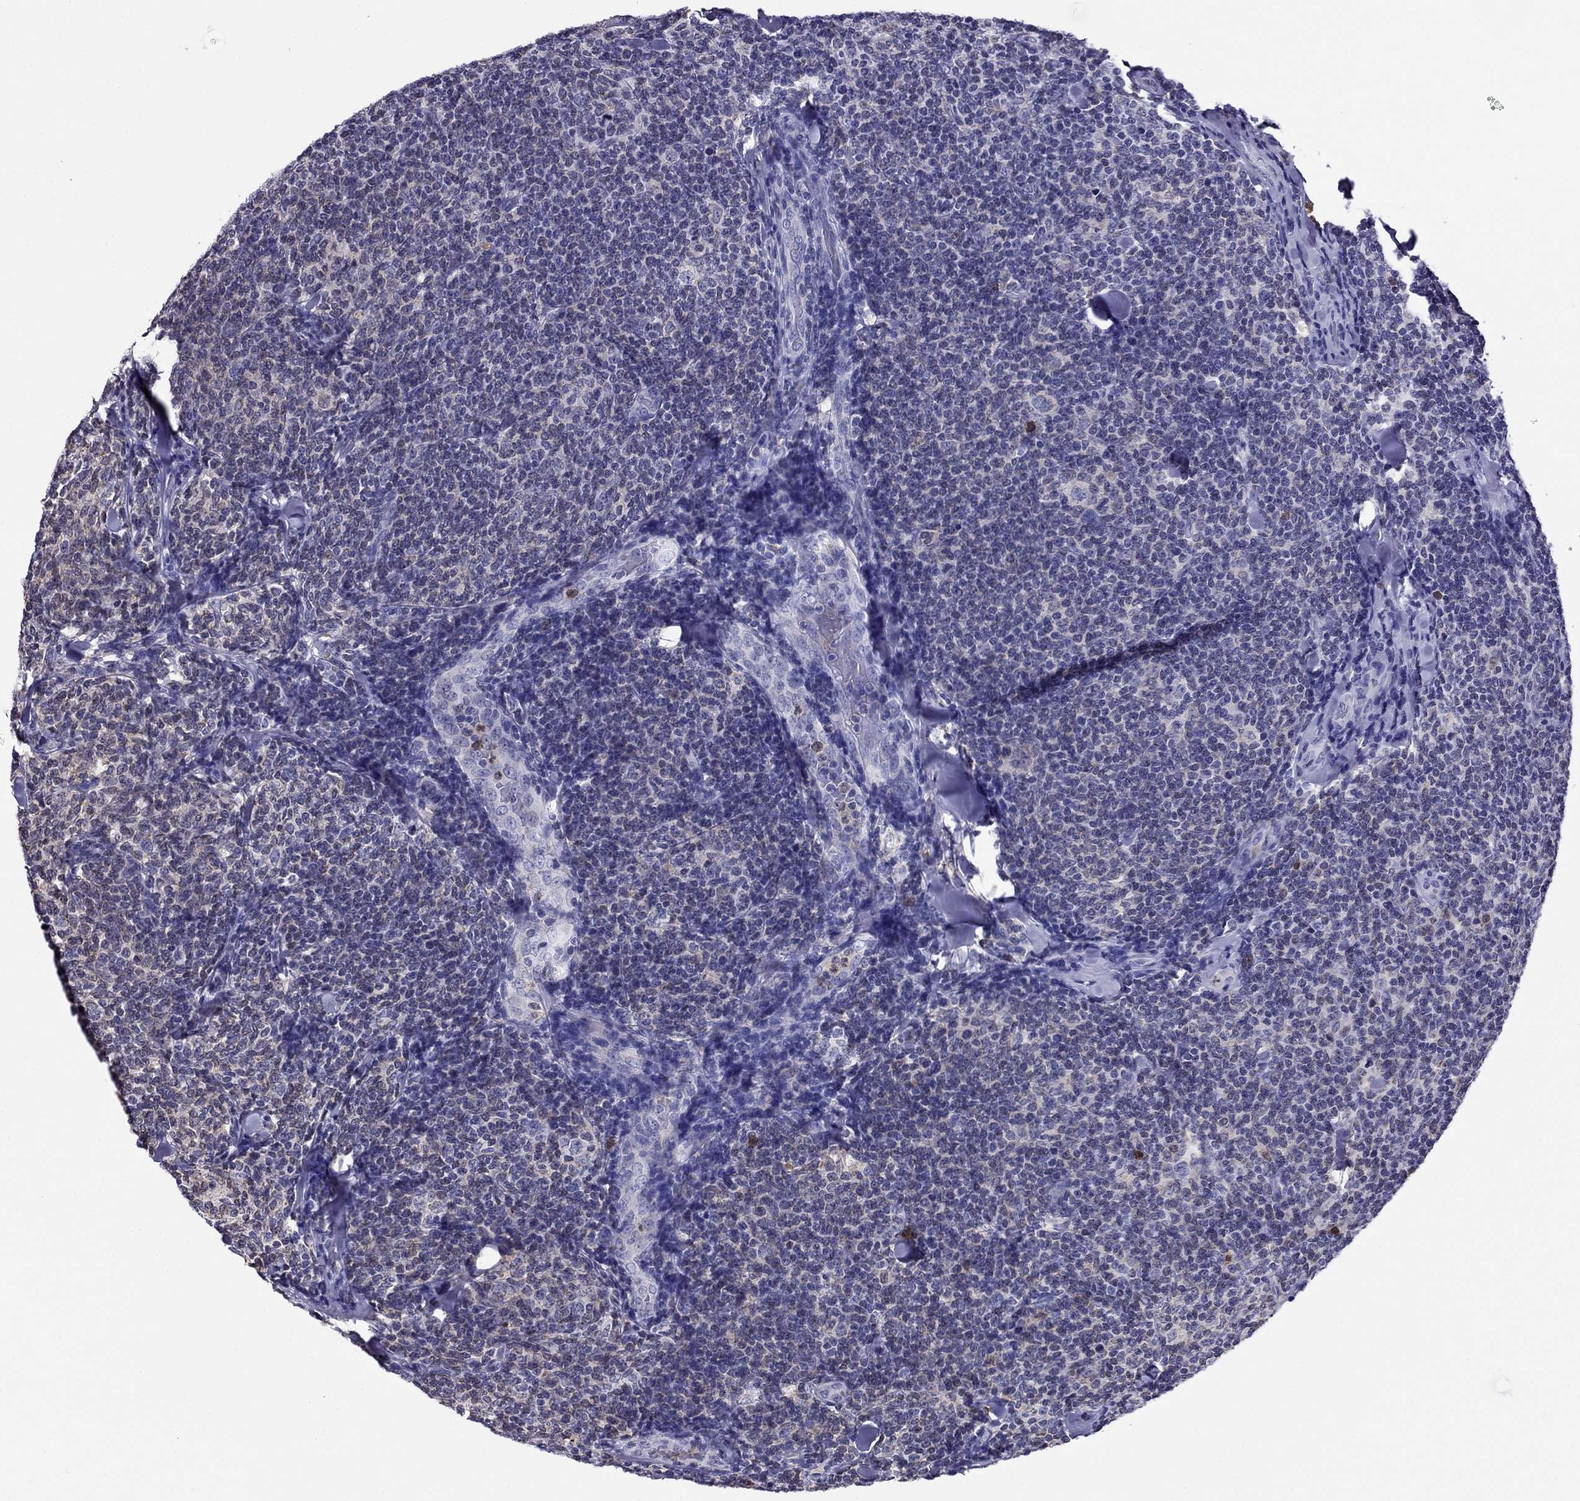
{"staining": {"intensity": "negative", "quantity": "none", "location": "none"}, "tissue": "lymphoma", "cell_type": "Tumor cells", "image_type": "cancer", "snomed": [{"axis": "morphology", "description": "Malignant lymphoma, non-Hodgkin's type, Low grade"}, {"axis": "topography", "description": "Lymph node"}], "caption": "Immunohistochemical staining of human lymphoma displays no significant positivity in tumor cells.", "gene": "SCG2", "patient": {"sex": "female", "age": 56}}